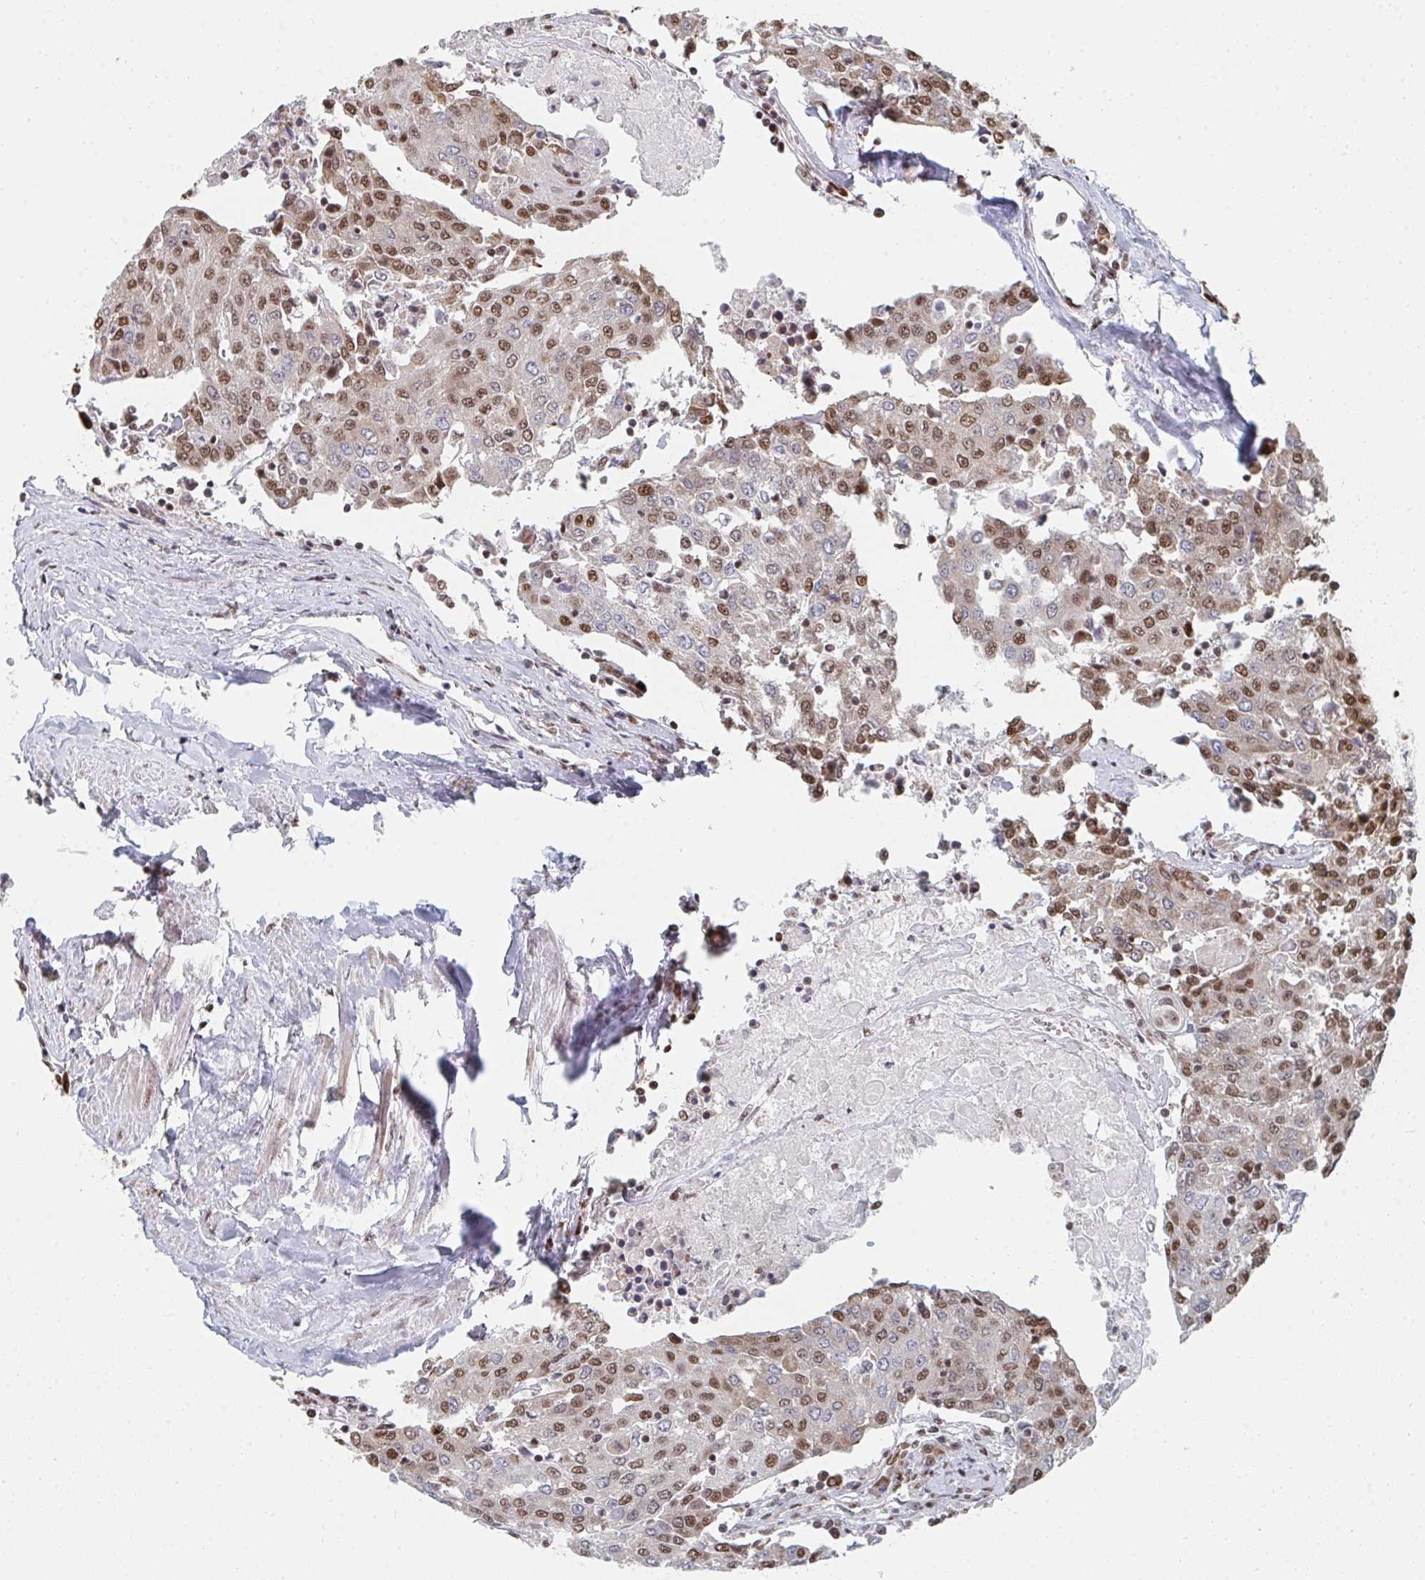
{"staining": {"intensity": "moderate", "quantity": ">75%", "location": "nuclear"}, "tissue": "urothelial cancer", "cell_type": "Tumor cells", "image_type": "cancer", "snomed": [{"axis": "morphology", "description": "Urothelial carcinoma, High grade"}, {"axis": "topography", "description": "Urinary bladder"}], "caption": "Immunohistochemical staining of human urothelial cancer displays medium levels of moderate nuclear staining in about >75% of tumor cells. The staining was performed using DAB (3,3'-diaminobenzidine), with brown indicating positive protein expression. Nuclei are stained blue with hematoxylin.", "gene": "MBNL1", "patient": {"sex": "female", "age": 85}}